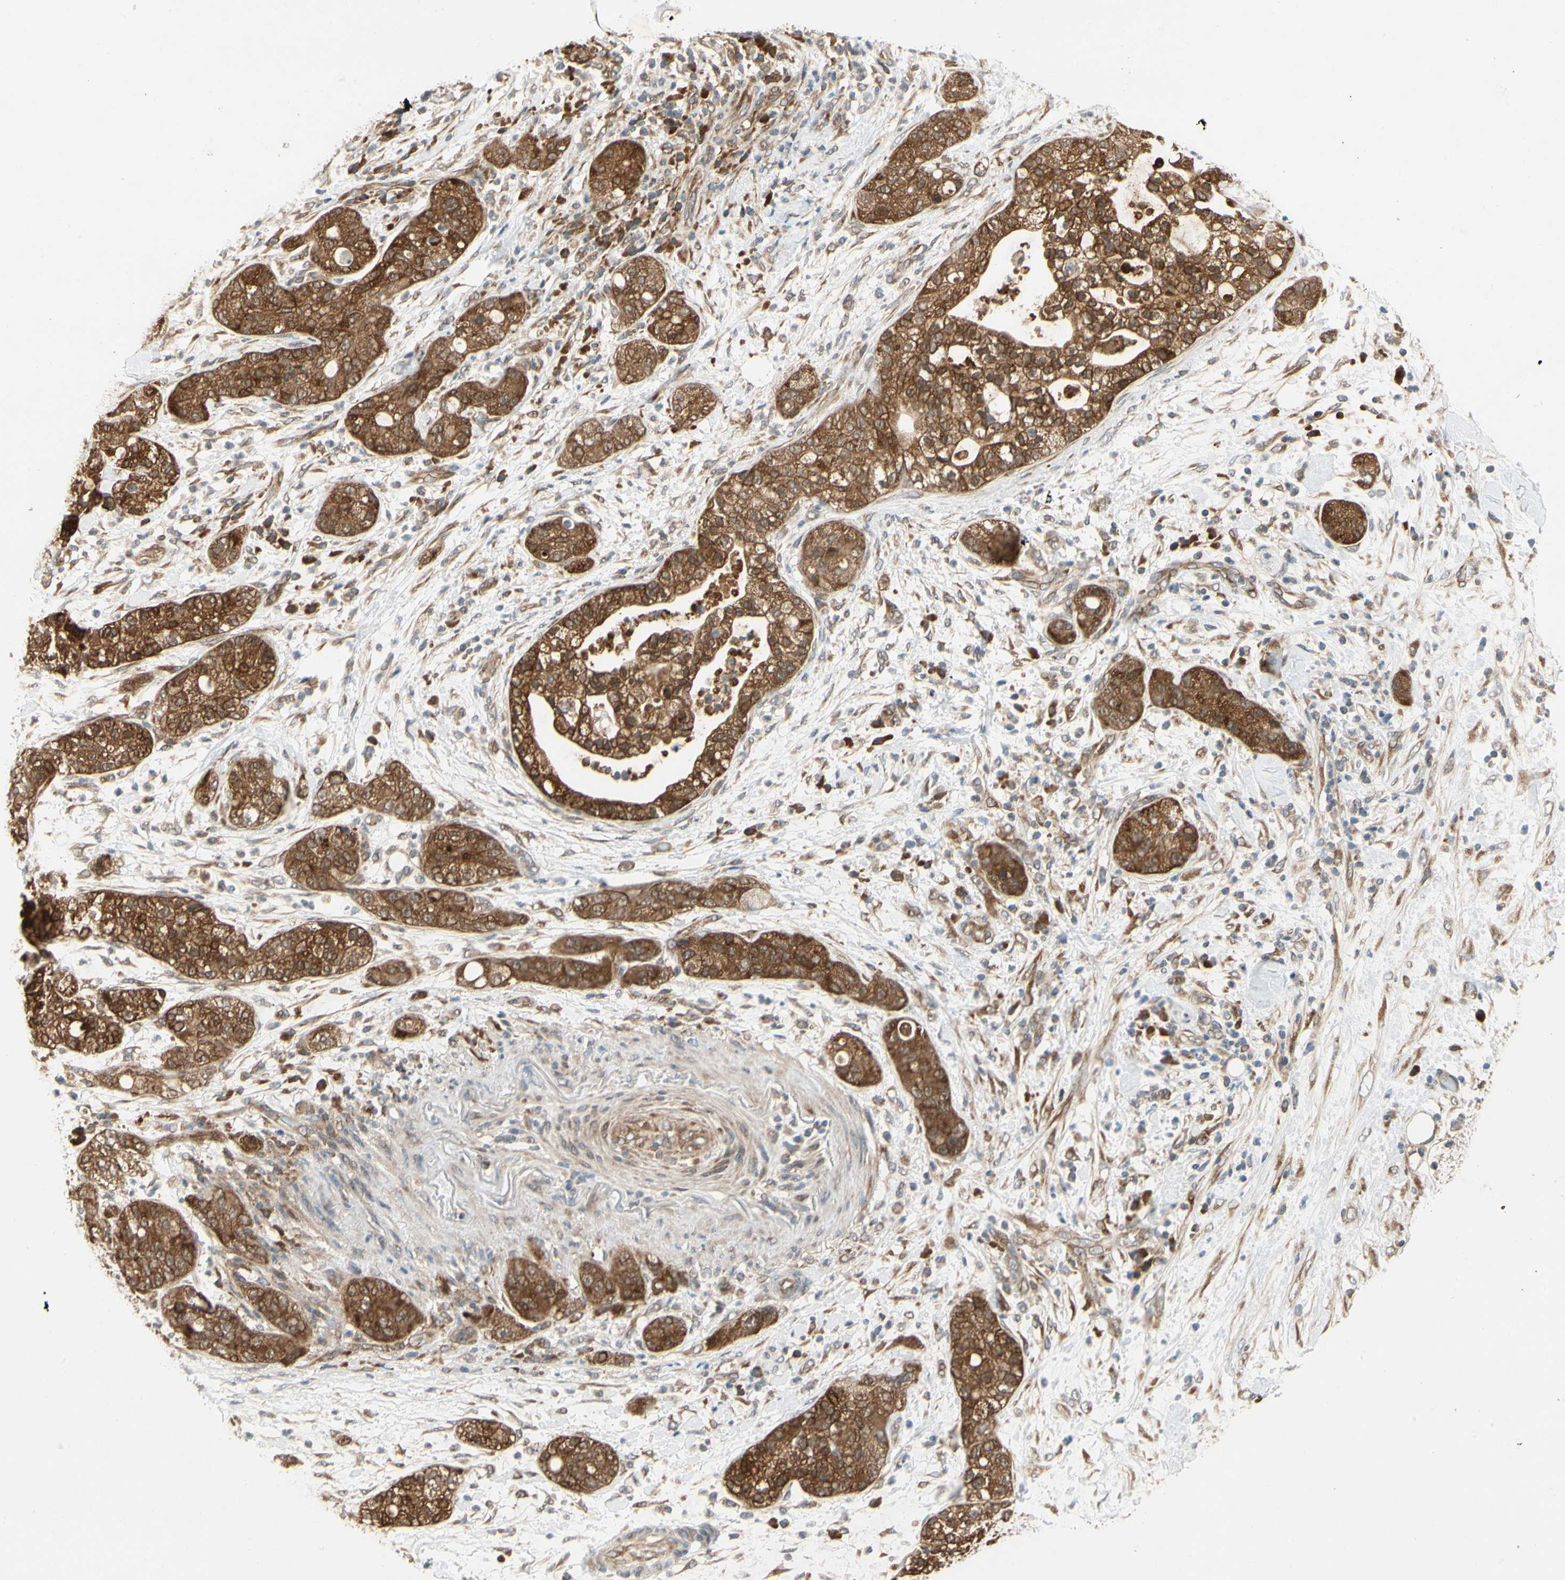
{"staining": {"intensity": "strong", "quantity": ">75%", "location": "cytoplasmic/membranous"}, "tissue": "pancreatic cancer", "cell_type": "Tumor cells", "image_type": "cancer", "snomed": [{"axis": "morphology", "description": "Adenocarcinoma, NOS"}, {"axis": "topography", "description": "Pancreas"}], "caption": "A micrograph of pancreatic cancer (adenocarcinoma) stained for a protein demonstrates strong cytoplasmic/membranous brown staining in tumor cells. Nuclei are stained in blue.", "gene": "TDRP", "patient": {"sex": "female", "age": 78}}